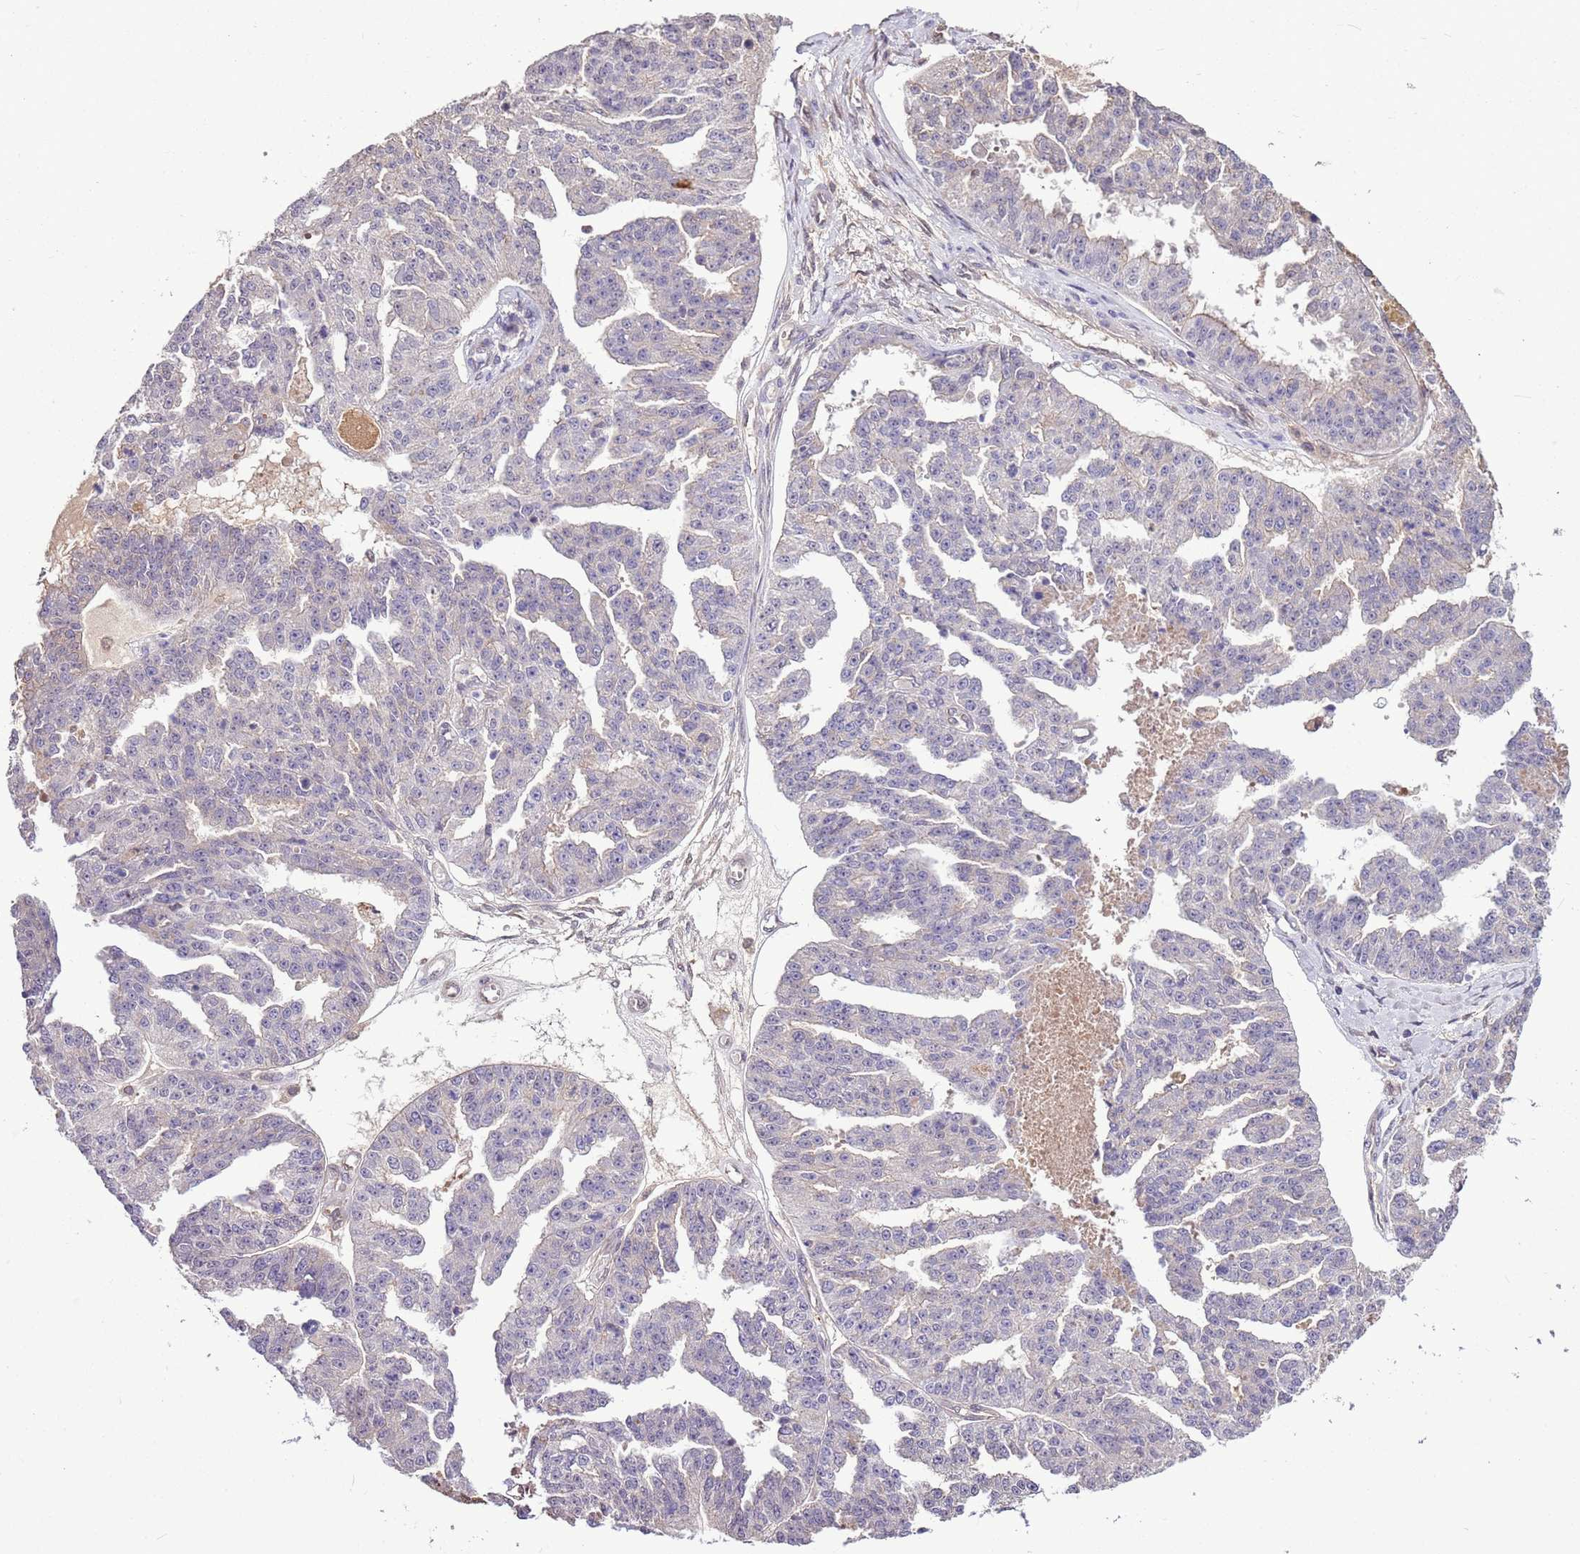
{"staining": {"intensity": "negative", "quantity": "none", "location": "none"}, "tissue": "ovarian cancer", "cell_type": "Tumor cells", "image_type": "cancer", "snomed": [{"axis": "morphology", "description": "Cystadenocarcinoma, serous, NOS"}, {"axis": "topography", "description": "Ovary"}], "caption": "This is an immunohistochemistry micrograph of ovarian cancer (serous cystadenocarcinoma). There is no positivity in tumor cells.", "gene": "BBS5", "patient": {"sex": "female", "age": 58}}